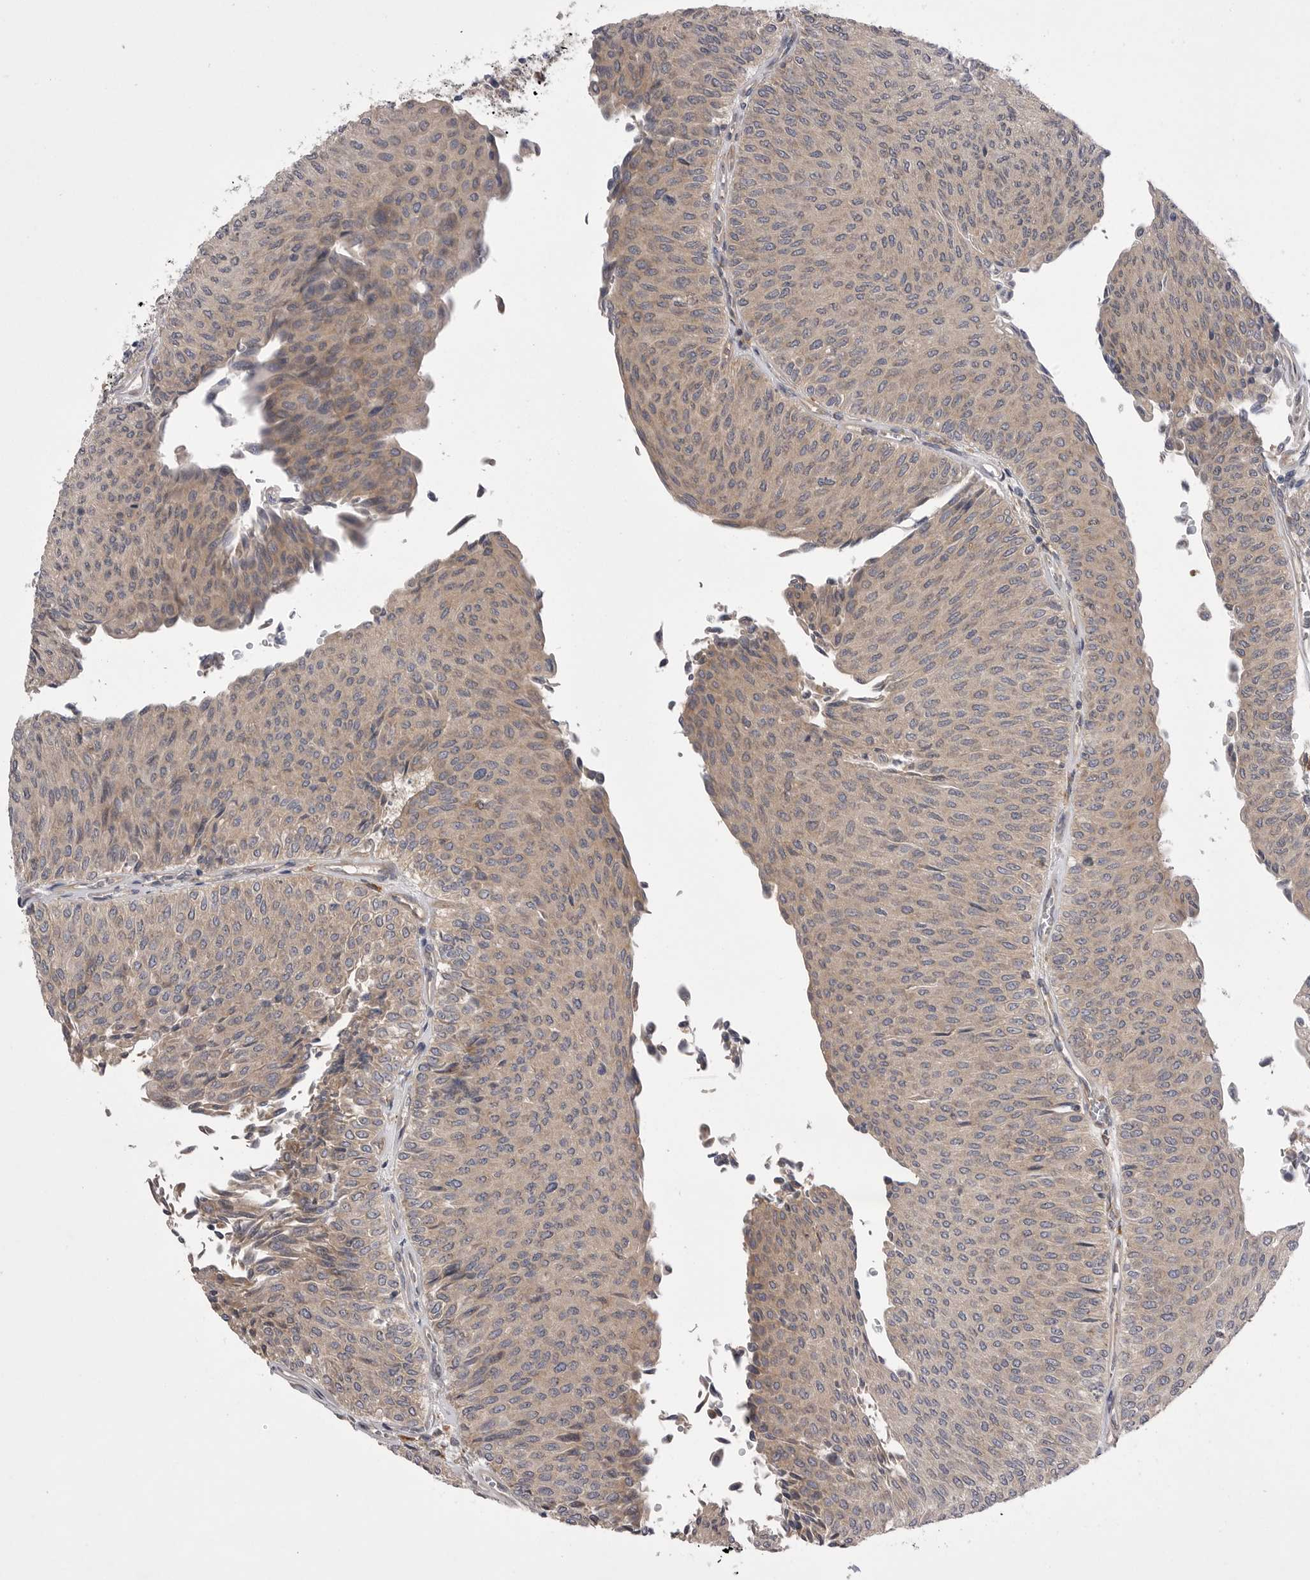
{"staining": {"intensity": "weak", "quantity": ">75%", "location": "cytoplasmic/membranous"}, "tissue": "urothelial cancer", "cell_type": "Tumor cells", "image_type": "cancer", "snomed": [{"axis": "morphology", "description": "Urothelial carcinoma, Low grade"}, {"axis": "topography", "description": "Urinary bladder"}], "caption": "Immunohistochemical staining of human urothelial carcinoma (low-grade) shows weak cytoplasmic/membranous protein positivity in about >75% of tumor cells.", "gene": "VAC14", "patient": {"sex": "male", "age": 78}}